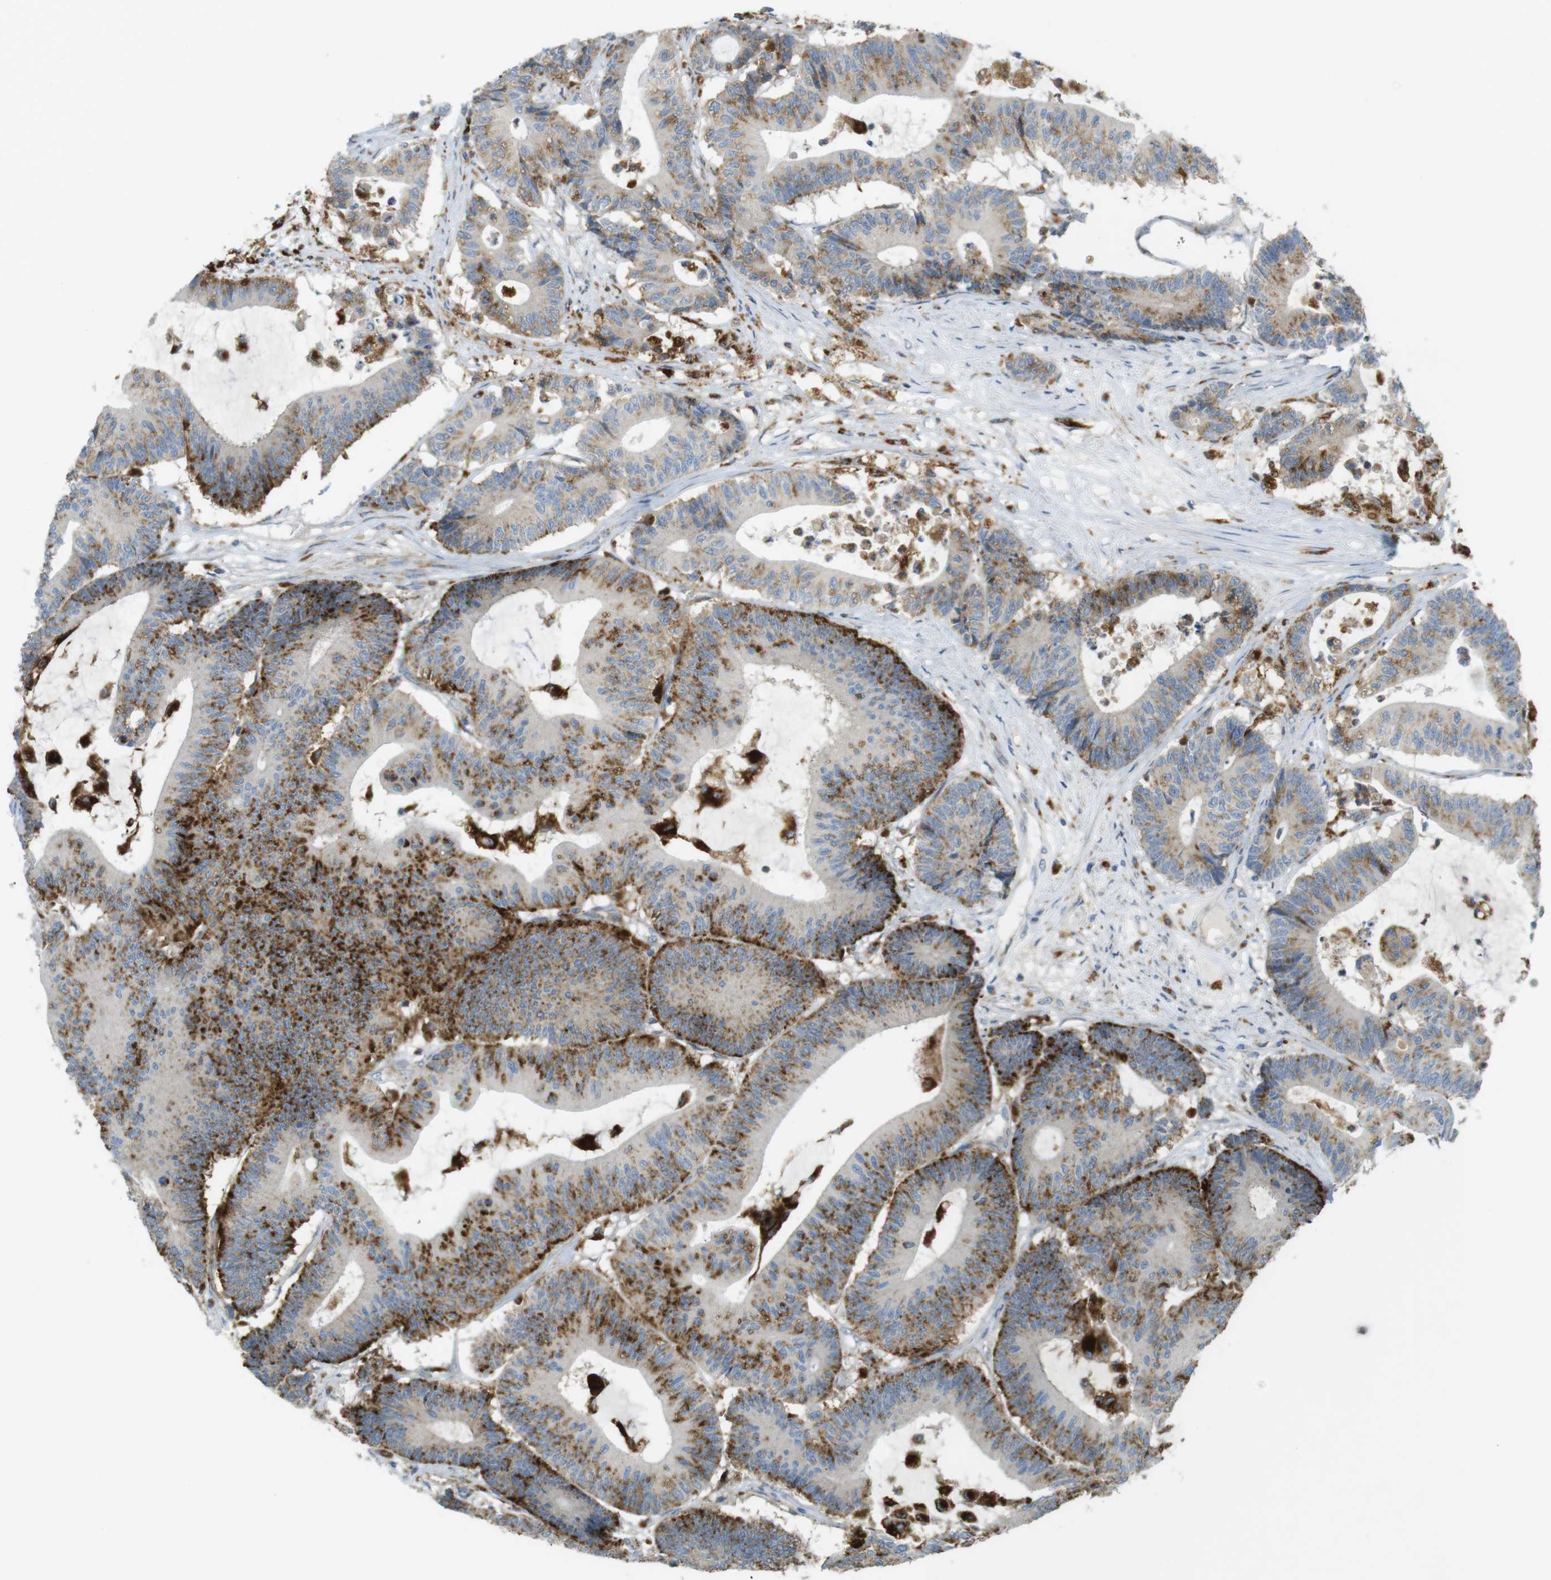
{"staining": {"intensity": "moderate", "quantity": ">75%", "location": "cytoplasmic/membranous"}, "tissue": "colorectal cancer", "cell_type": "Tumor cells", "image_type": "cancer", "snomed": [{"axis": "morphology", "description": "Adenocarcinoma, NOS"}, {"axis": "topography", "description": "Colon"}], "caption": "Protein staining by immunohistochemistry displays moderate cytoplasmic/membranous expression in approximately >75% of tumor cells in colorectal cancer (adenocarcinoma).", "gene": "LAMP1", "patient": {"sex": "female", "age": 84}}